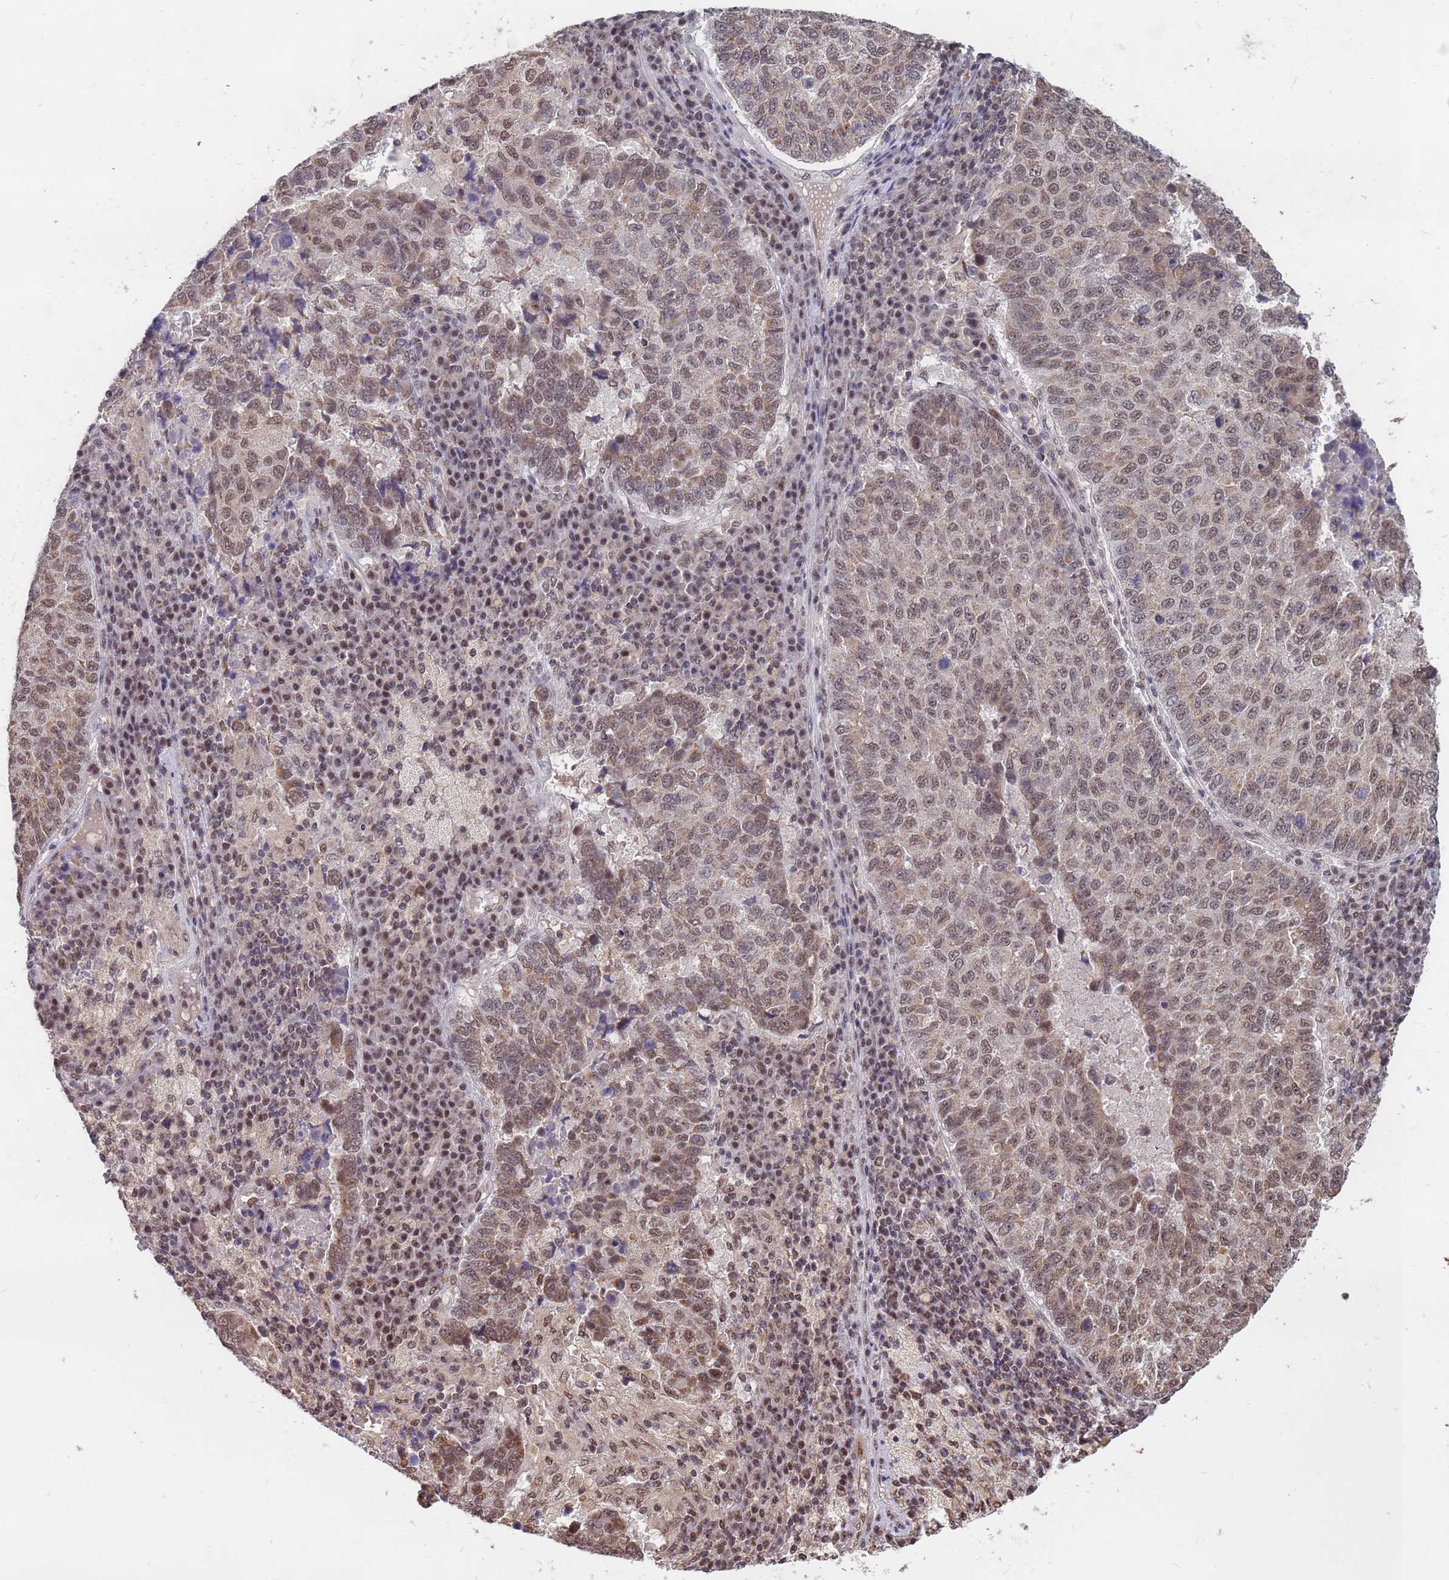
{"staining": {"intensity": "moderate", "quantity": "25%-75%", "location": "nuclear"}, "tissue": "lung cancer", "cell_type": "Tumor cells", "image_type": "cancer", "snomed": [{"axis": "morphology", "description": "Squamous cell carcinoma, NOS"}, {"axis": "topography", "description": "Lung"}], "caption": "Moderate nuclear staining for a protein is present in about 25%-75% of tumor cells of lung cancer (squamous cell carcinoma) using immunohistochemistry (IHC).", "gene": "DENND2B", "patient": {"sex": "male", "age": 73}}